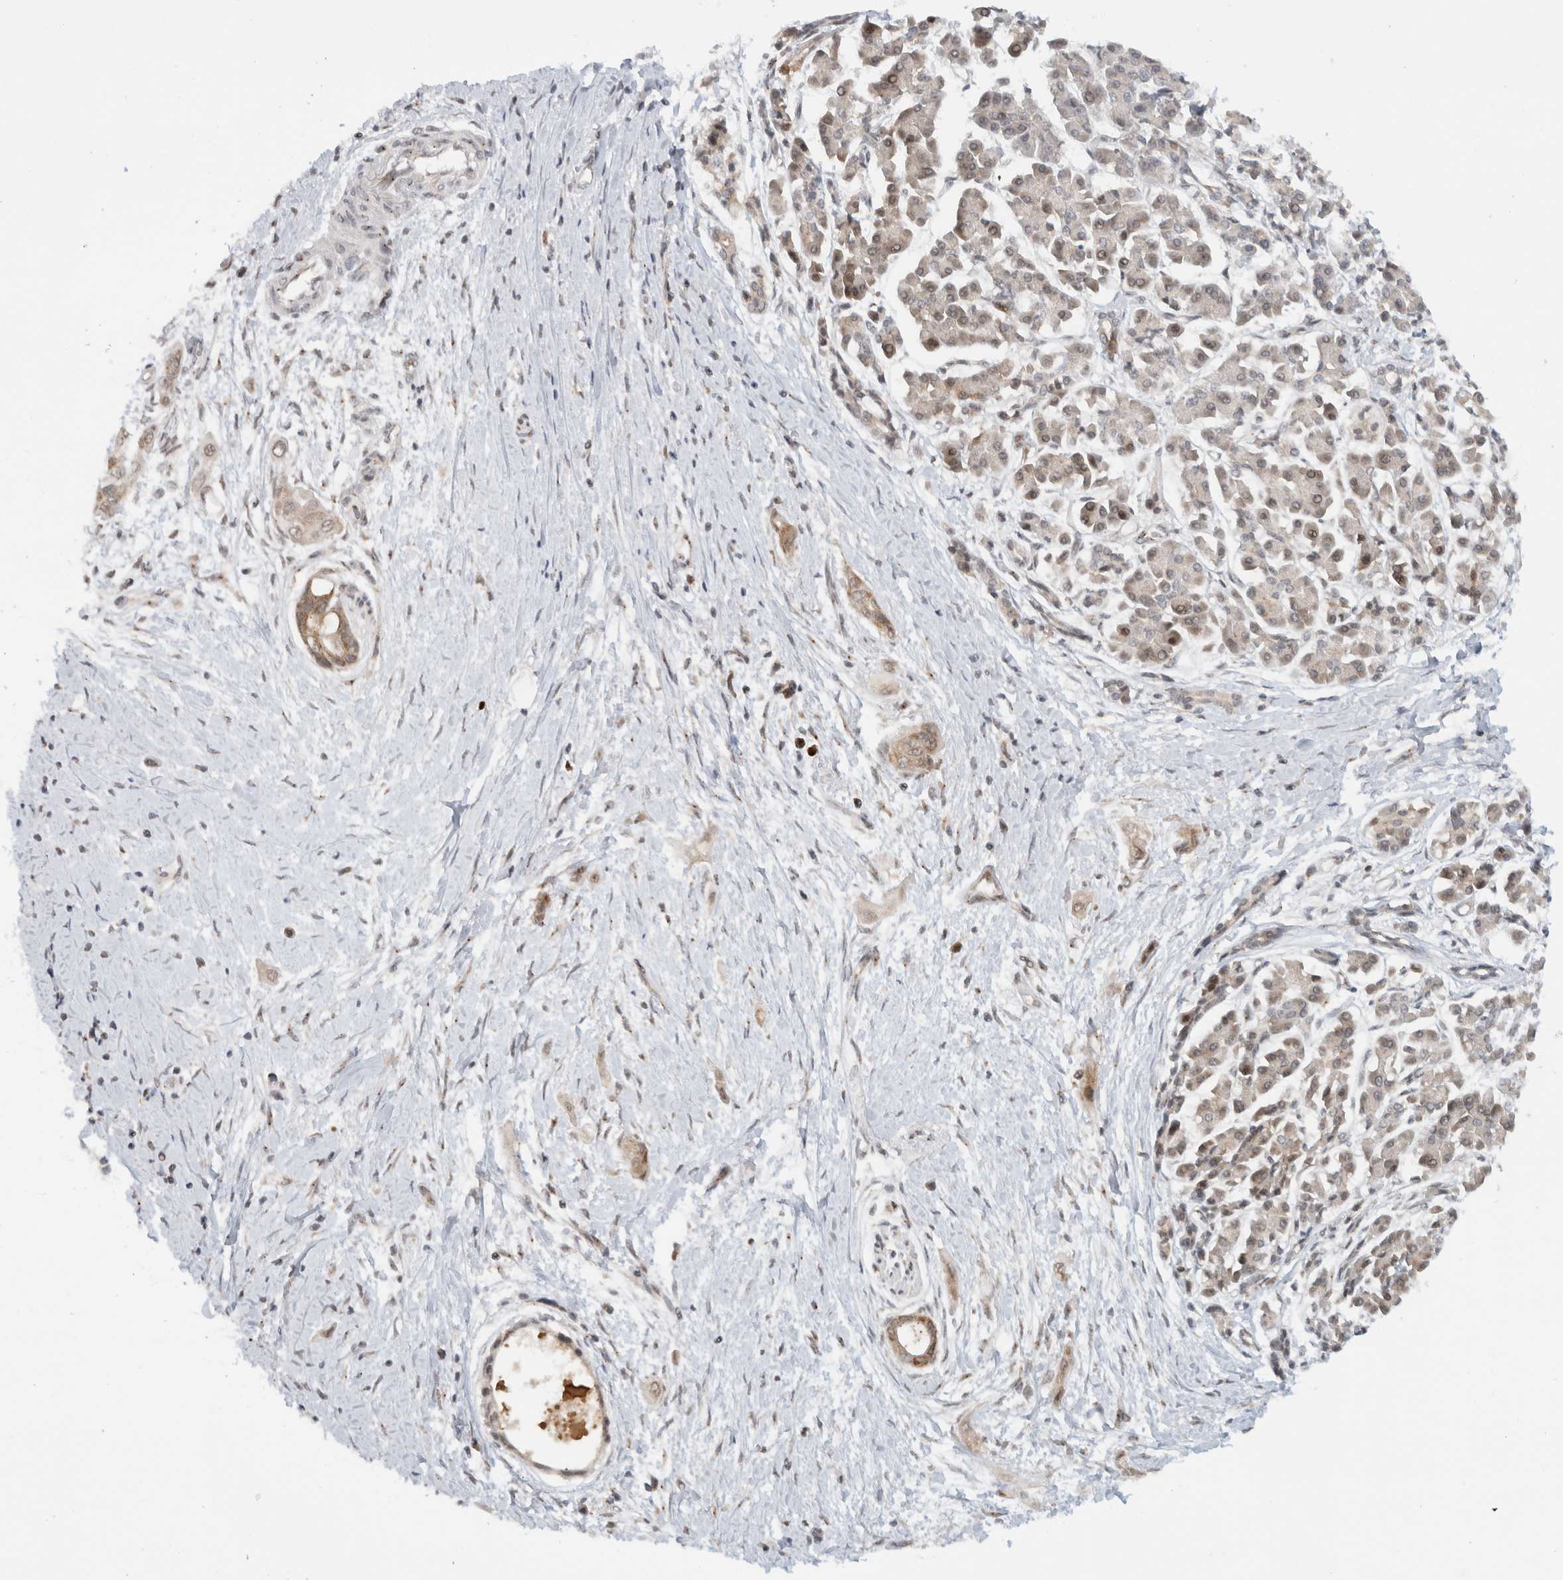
{"staining": {"intensity": "weak", "quantity": ">75%", "location": "cytoplasmic/membranous"}, "tissue": "pancreatic cancer", "cell_type": "Tumor cells", "image_type": "cancer", "snomed": [{"axis": "morphology", "description": "Adenocarcinoma, NOS"}, {"axis": "topography", "description": "Pancreas"}], "caption": "Pancreatic cancer (adenocarcinoma) stained for a protein (brown) reveals weak cytoplasmic/membranous positive positivity in approximately >75% of tumor cells.", "gene": "CMC2", "patient": {"sex": "male", "age": 59}}